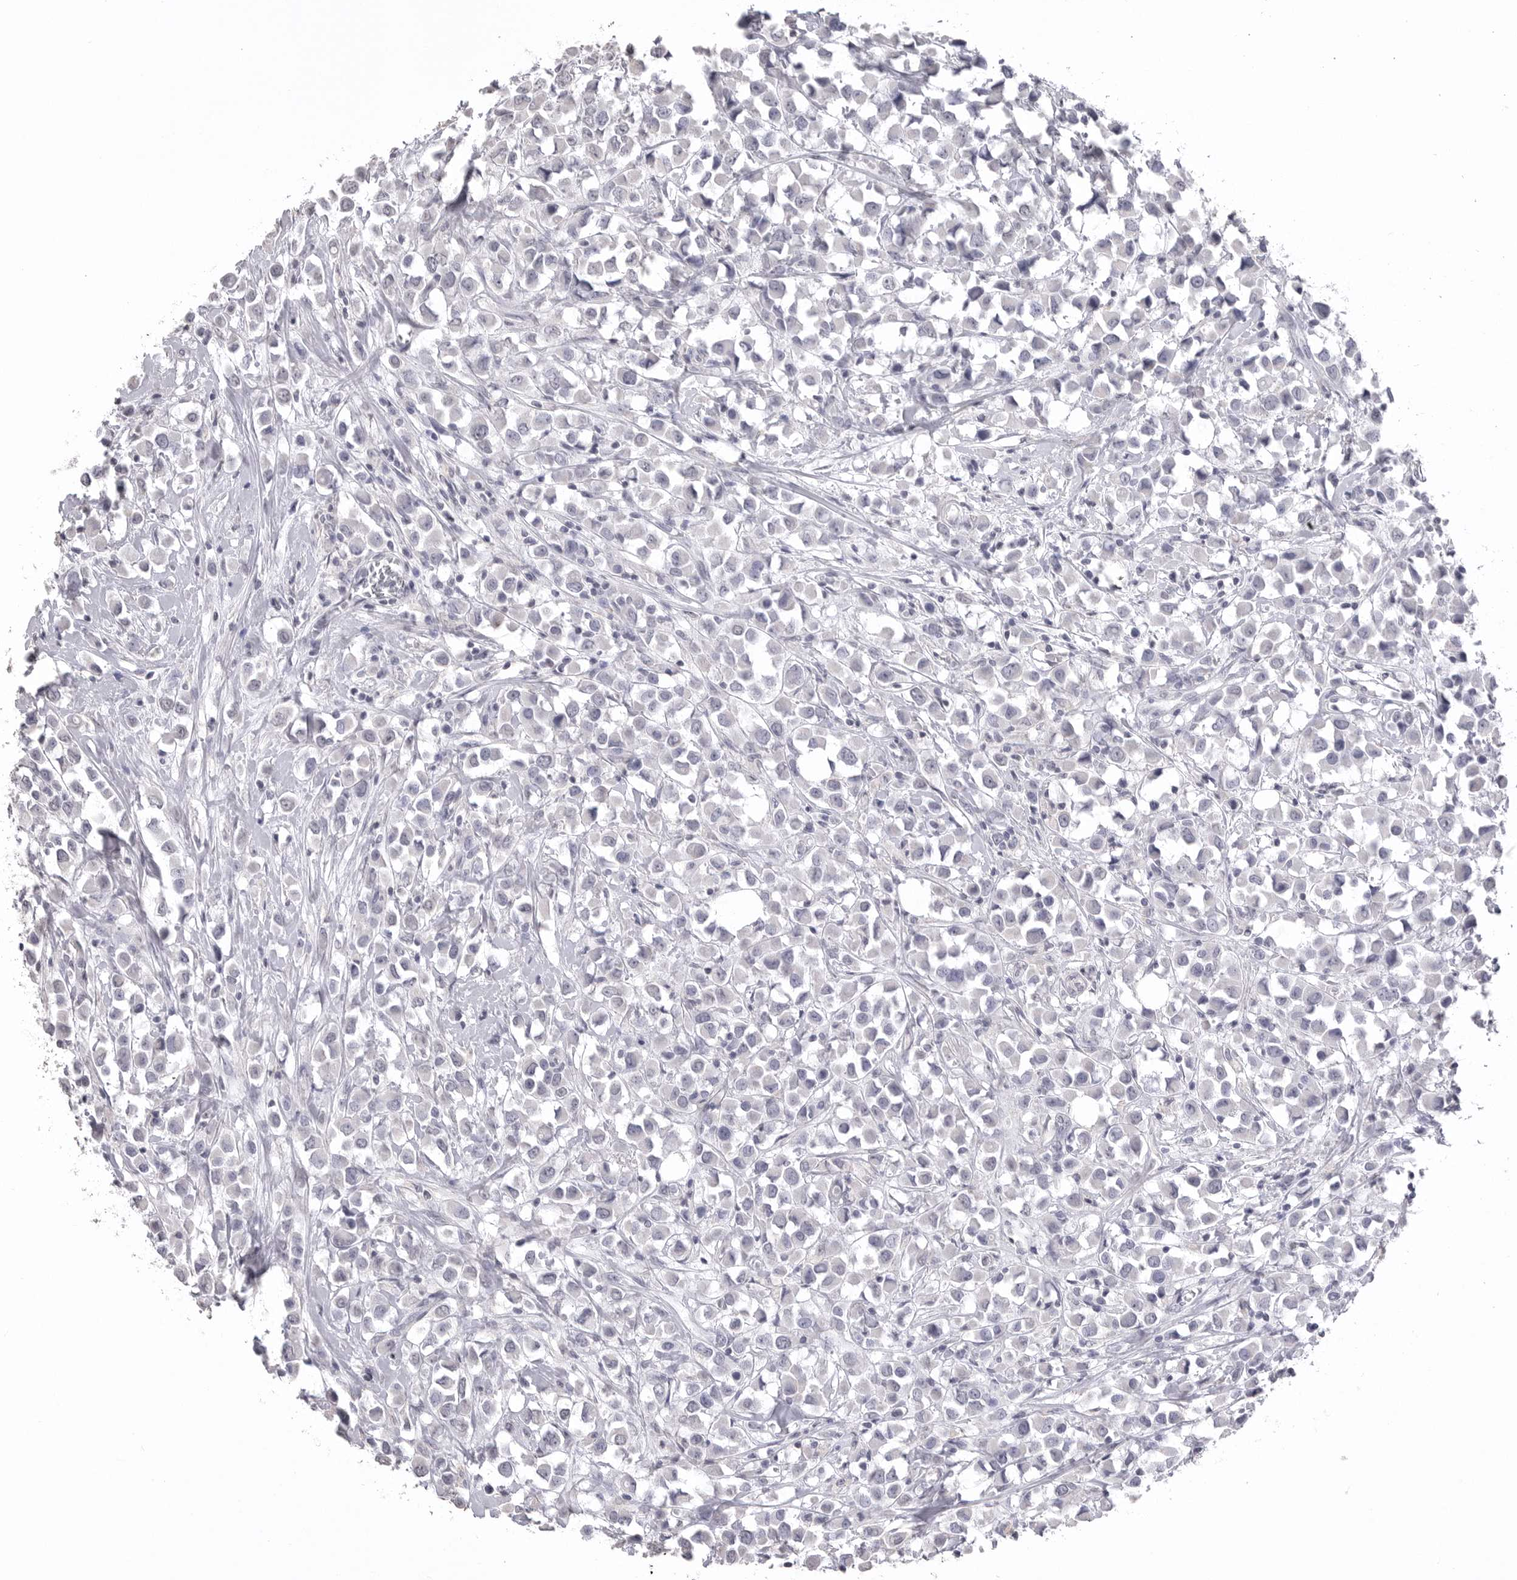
{"staining": {"intensity": "negative", "quantity": "none", "location": "none"}, "tissue": "breast cancer", "cell_type": "Tumor cells", "image_type": "cancer", "snomed": [{"axis": "morphology", "description": "Duct carcinoma"}, {"axis": "topography", "description": "Breast"}], "caption": "There is no significant staining in tumor cells of breast infiltrating ductal carcinoma.", "gene": "ICAM5", "patient": {"sex": "female", "age": 61}}